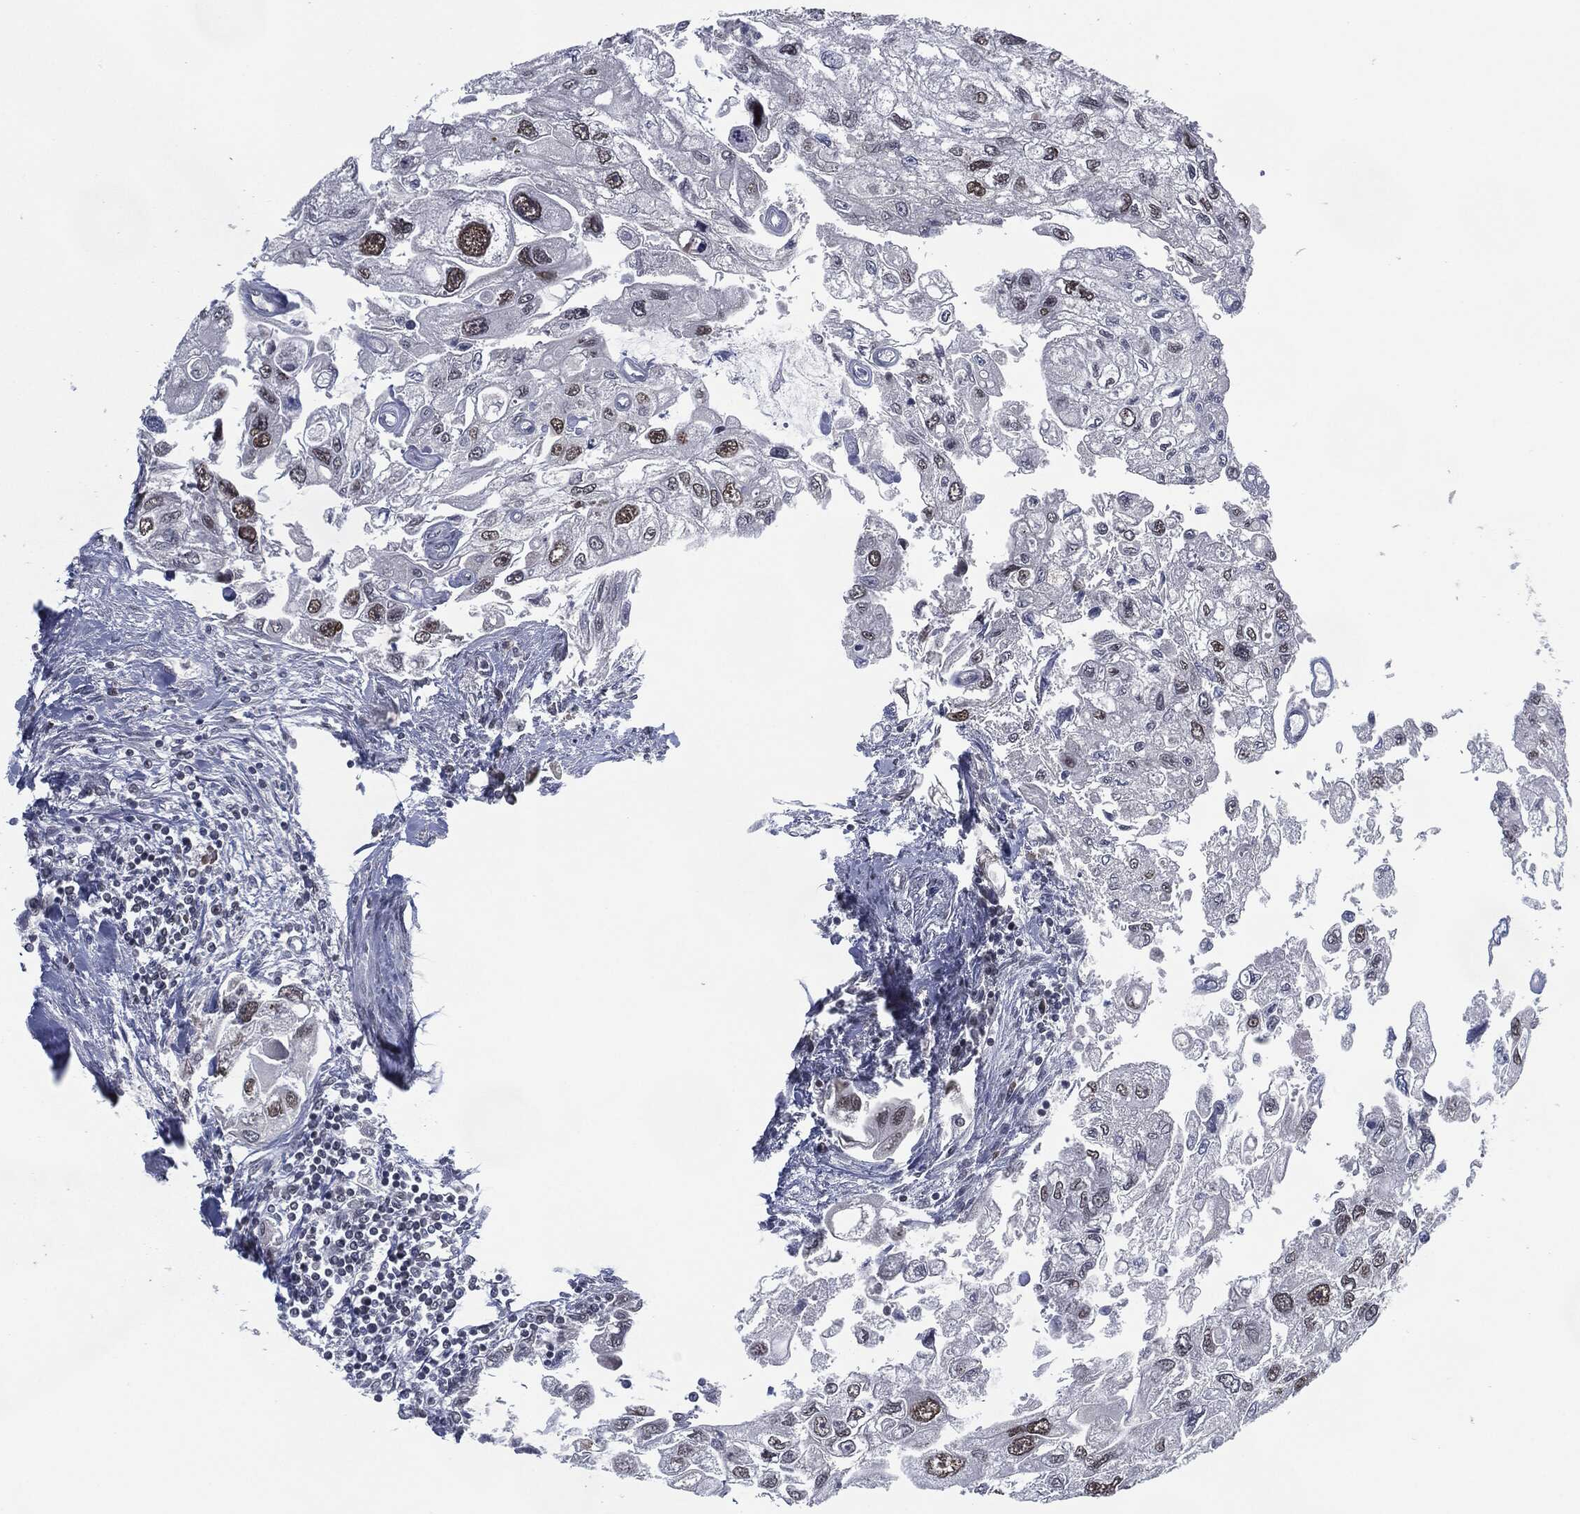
{"staining": {"intensity": "moderate", "quantity": "25%-75%", "location": "nuclear"}, "tissue": "urothelial cancer", "cell_type": "Tumor cells", "image_type": "cancer", "snomed": [{"axis": "morphology", "description": "Urothelial carcinoma, High grade"}, {"axis": "topography", "description": "Urinary bladder"}], "caption": "DAB (3,3'-diaminobenzidine) immunohistochemical staining of high-grade urothelial carcinoma demonstrates moderate nuclear protein staining in about 25%-75% of tumor cells.", "gene": "IL2RG", "patient": {"sex": "male", "age": 59}}